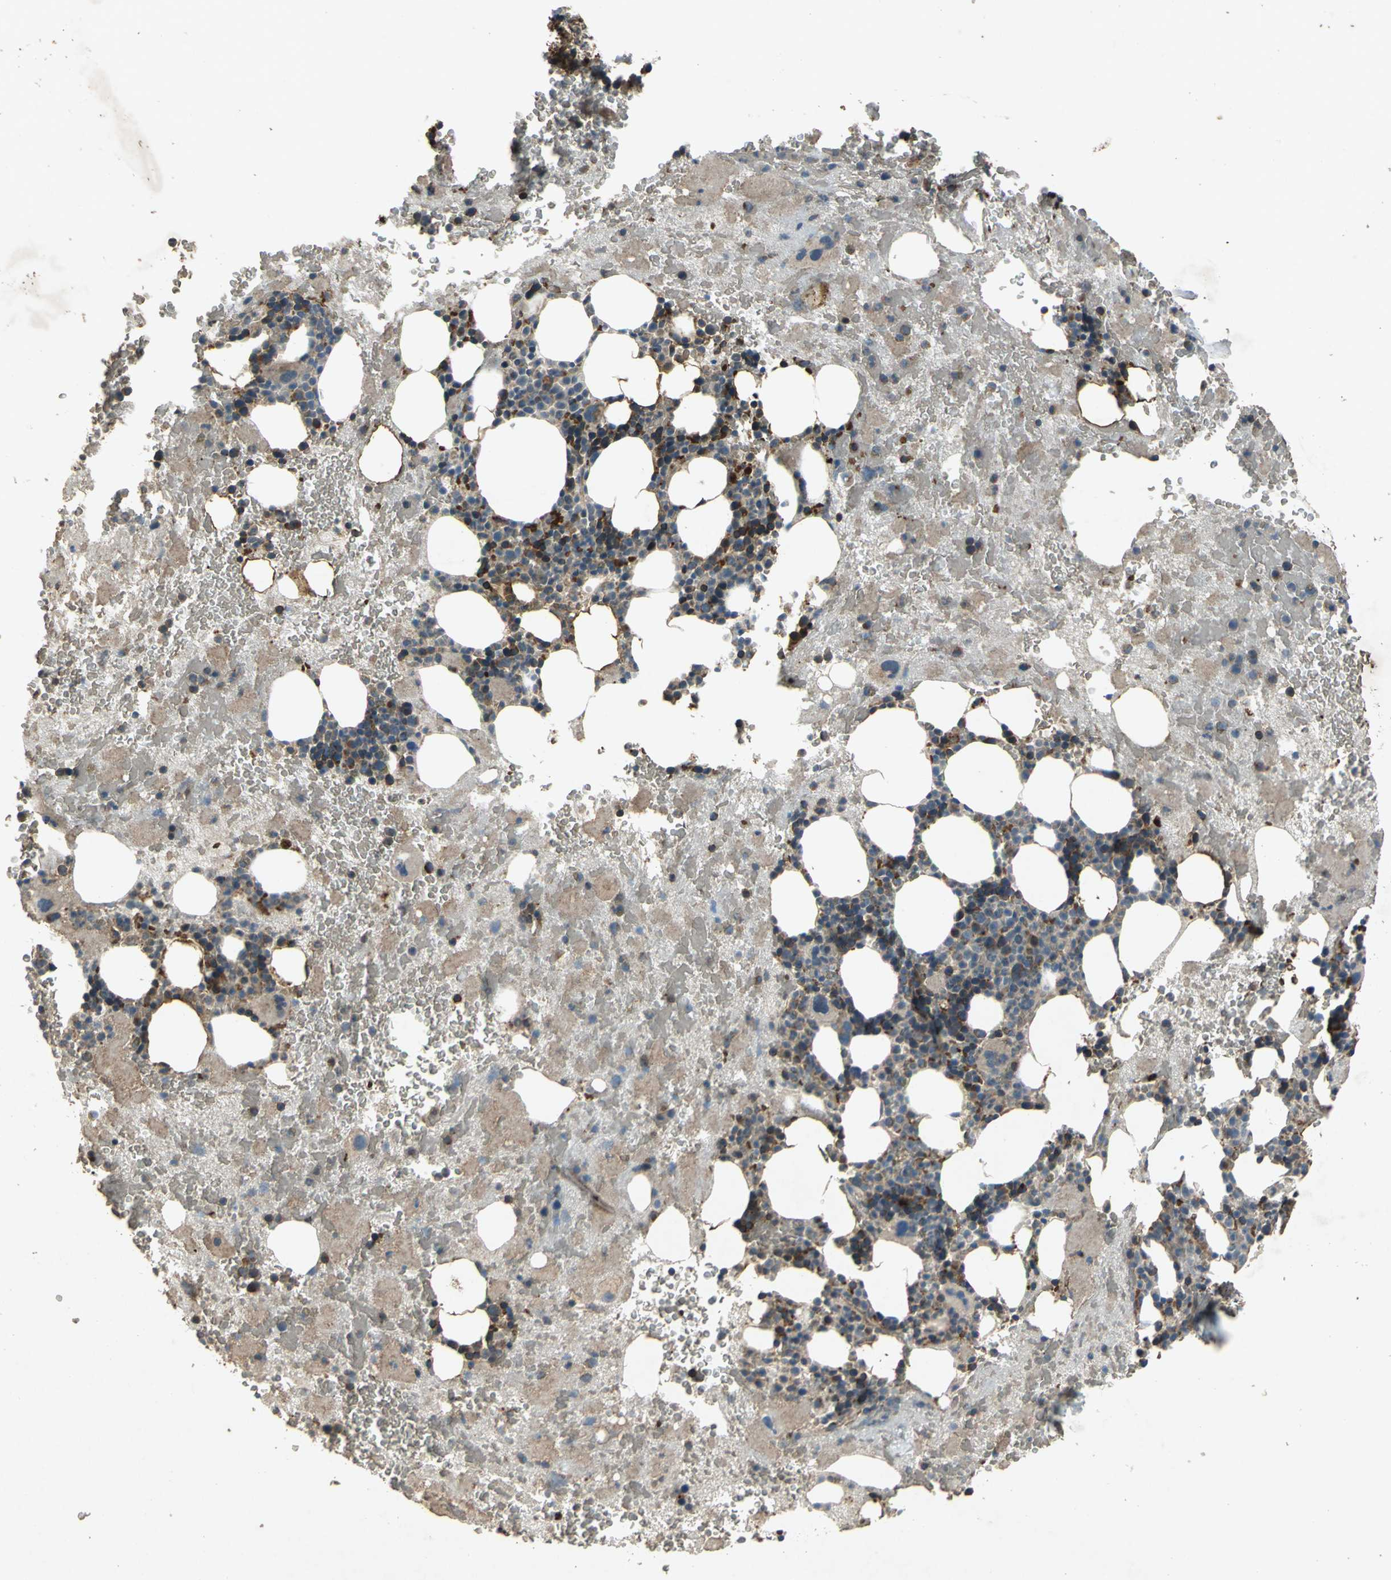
{"staining": {"intensity": "strong", "quantity": "25%-75%", "location": "cytoplasmic/membranous"}, "tissue": "bone marrow", "cell_type": "Hematopoietic cells", "image_type": "normal", "snomed": [{"axis": "morphology", "description": "Normal tissue, NOS"}, {"axis": "topography", "description": "Bone marrow"}], "caption": "About 25%-75% of hematopoietic cells in benign bone marrow display strong cytoplasmic/membranous protein expression as visualized by brown immunohistochemical staining.", "gene": "POLRMT", "patient": {"sex": "male", "age": 76}}